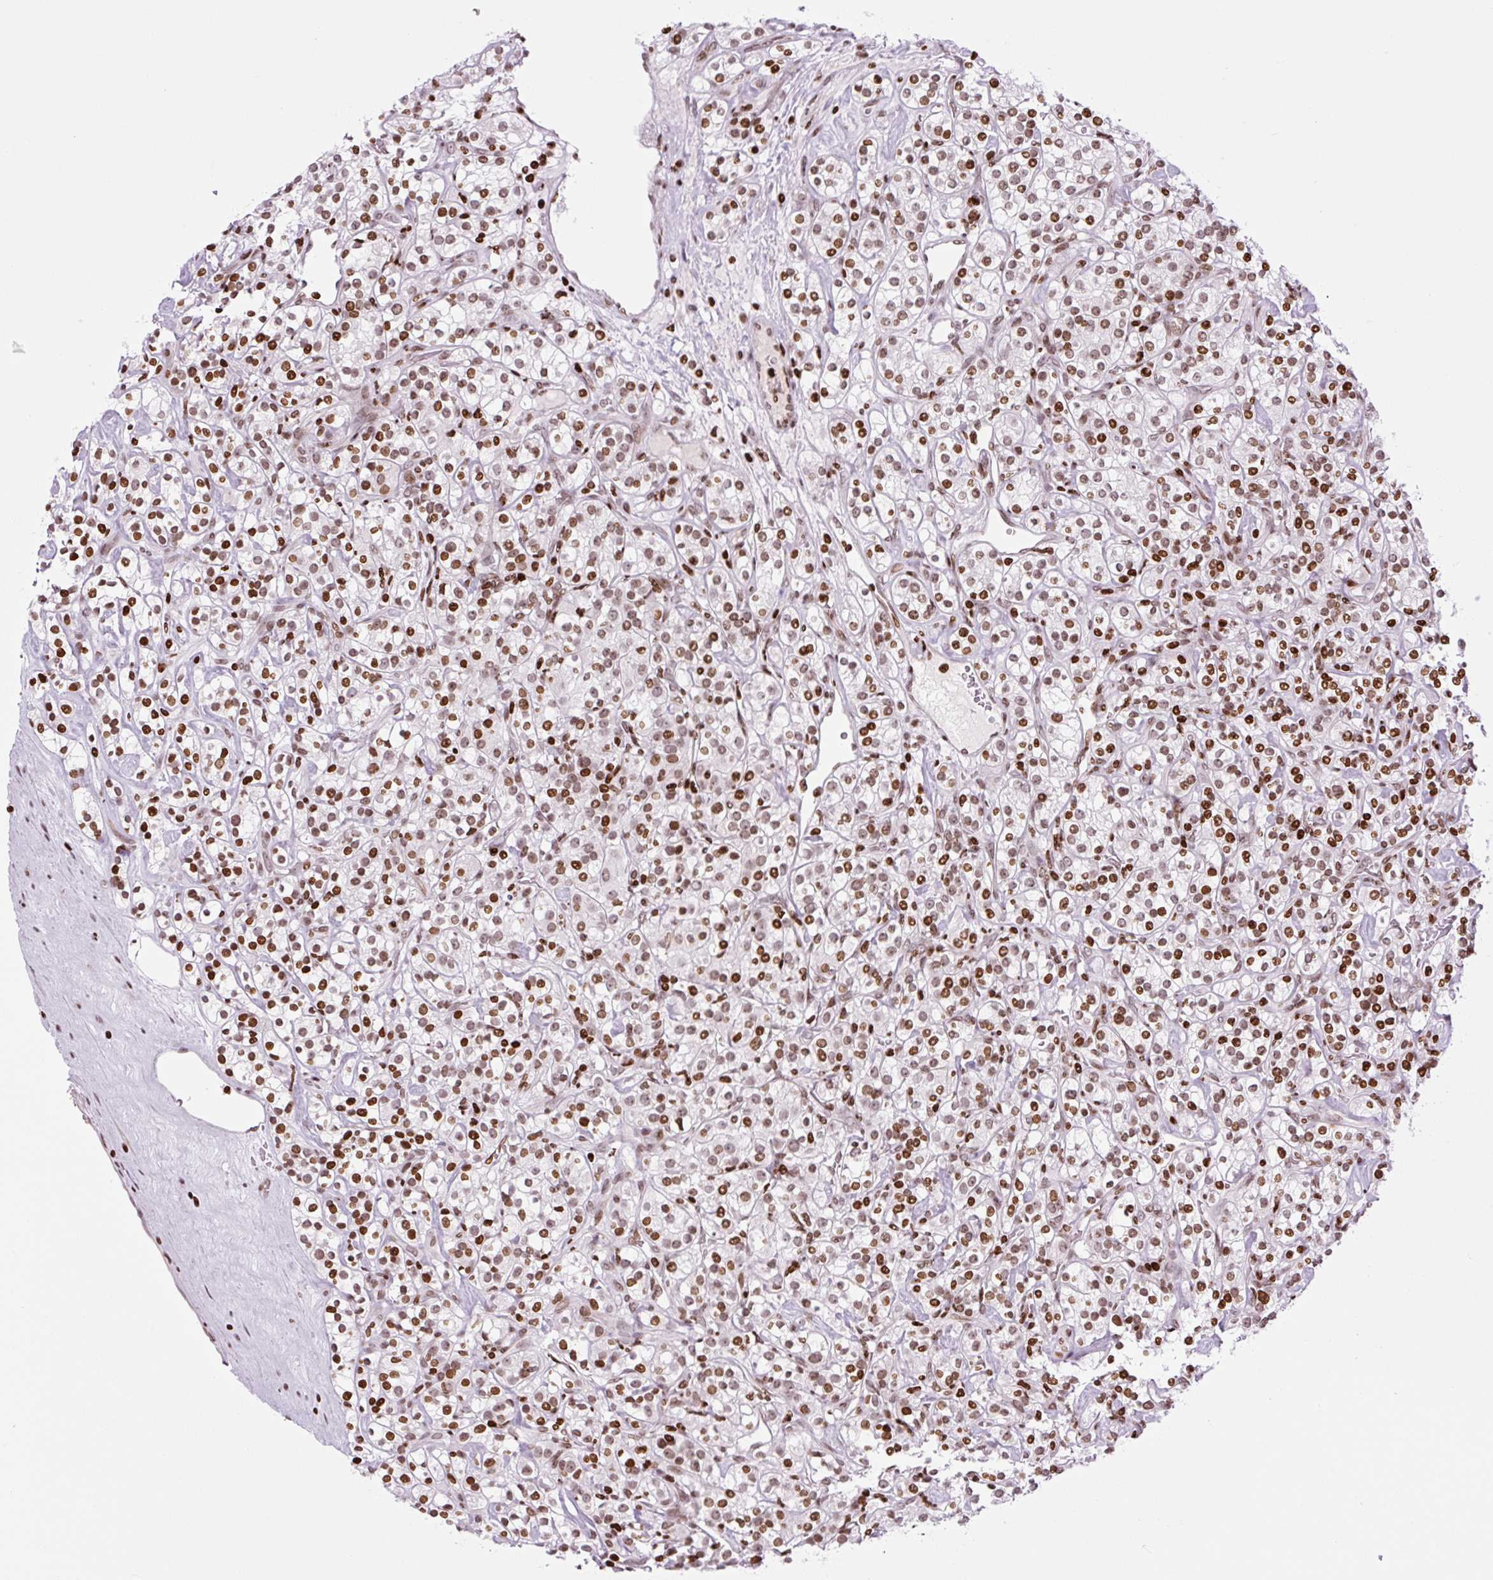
{"staining": {"intensity": "strong", "quantity": ">75%", "location": "nuclear"}, "tissue": "renal cancer", "cell_type": "Tumor cells", "image_type": "cancer", "snomed": [{"axis": "morphology", "description": "Adenocarcinoma, NOS"}, {"axis": "topography", "description": "Kidney"}], "caption": "A brown stain shows strong nuclear expression of a protein in adenocarcinoma (renal) tumor cells.", "gene": "H1-3", "patient": {"sex": "male", "age": 77}}